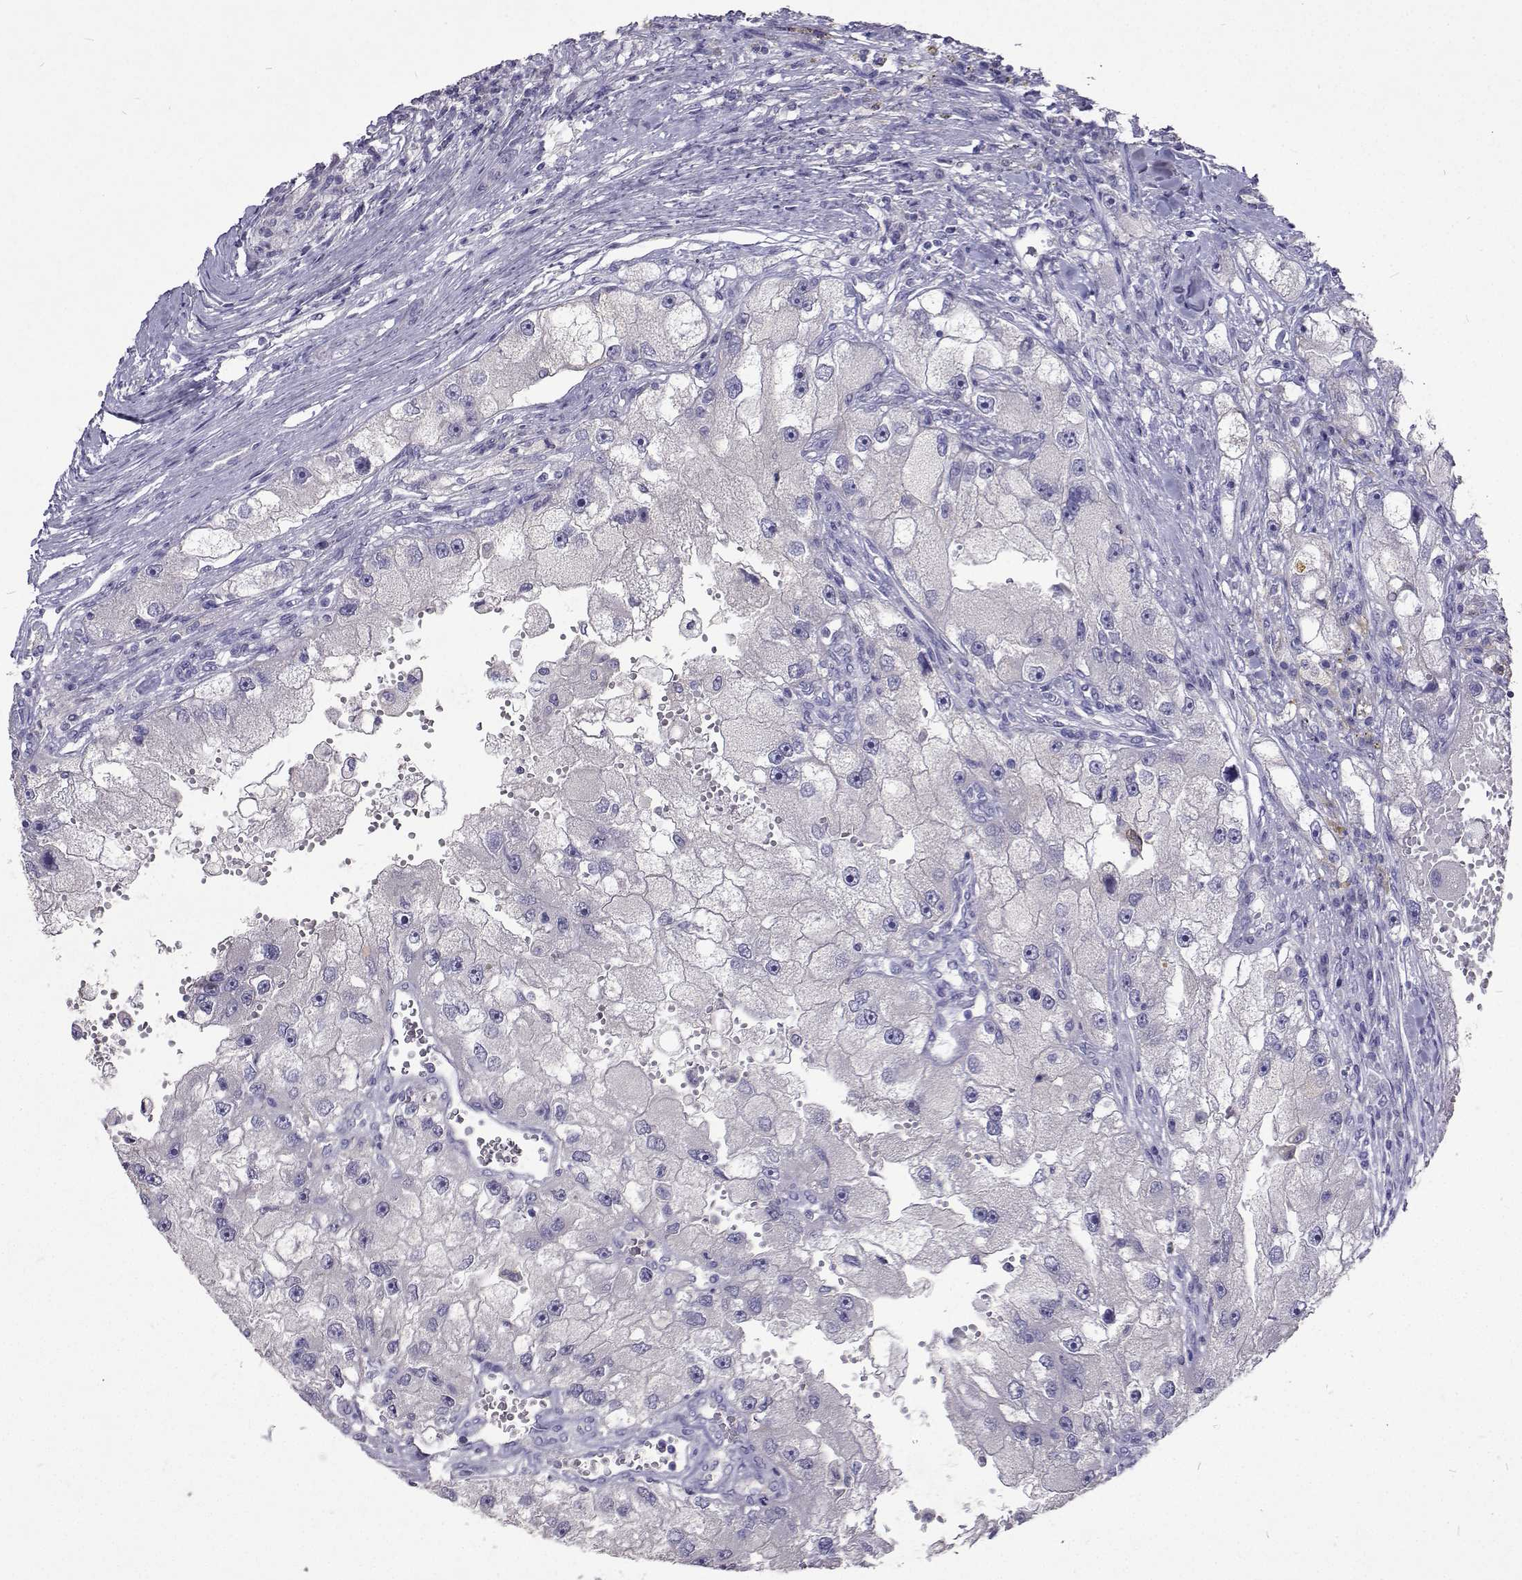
{"staining": {"intensity": "negative", "quantity": "none", "location": "none"}, "tissue": "renal cancer", "cell_type": "Tumor cells", "image_type": "cancer", "snomed": [{"axis": "morphology", "description": "Adenocarcinoma, NOS"}, {"axis": "topography", "description": "Kidney"}], "caption": "This is an immunohistochemistry image of human adenocarcinoma (renal). There is no positivity in tumor cells.", "gene": "CFAP44", "patient": {"sex": "male", "age": 63}}